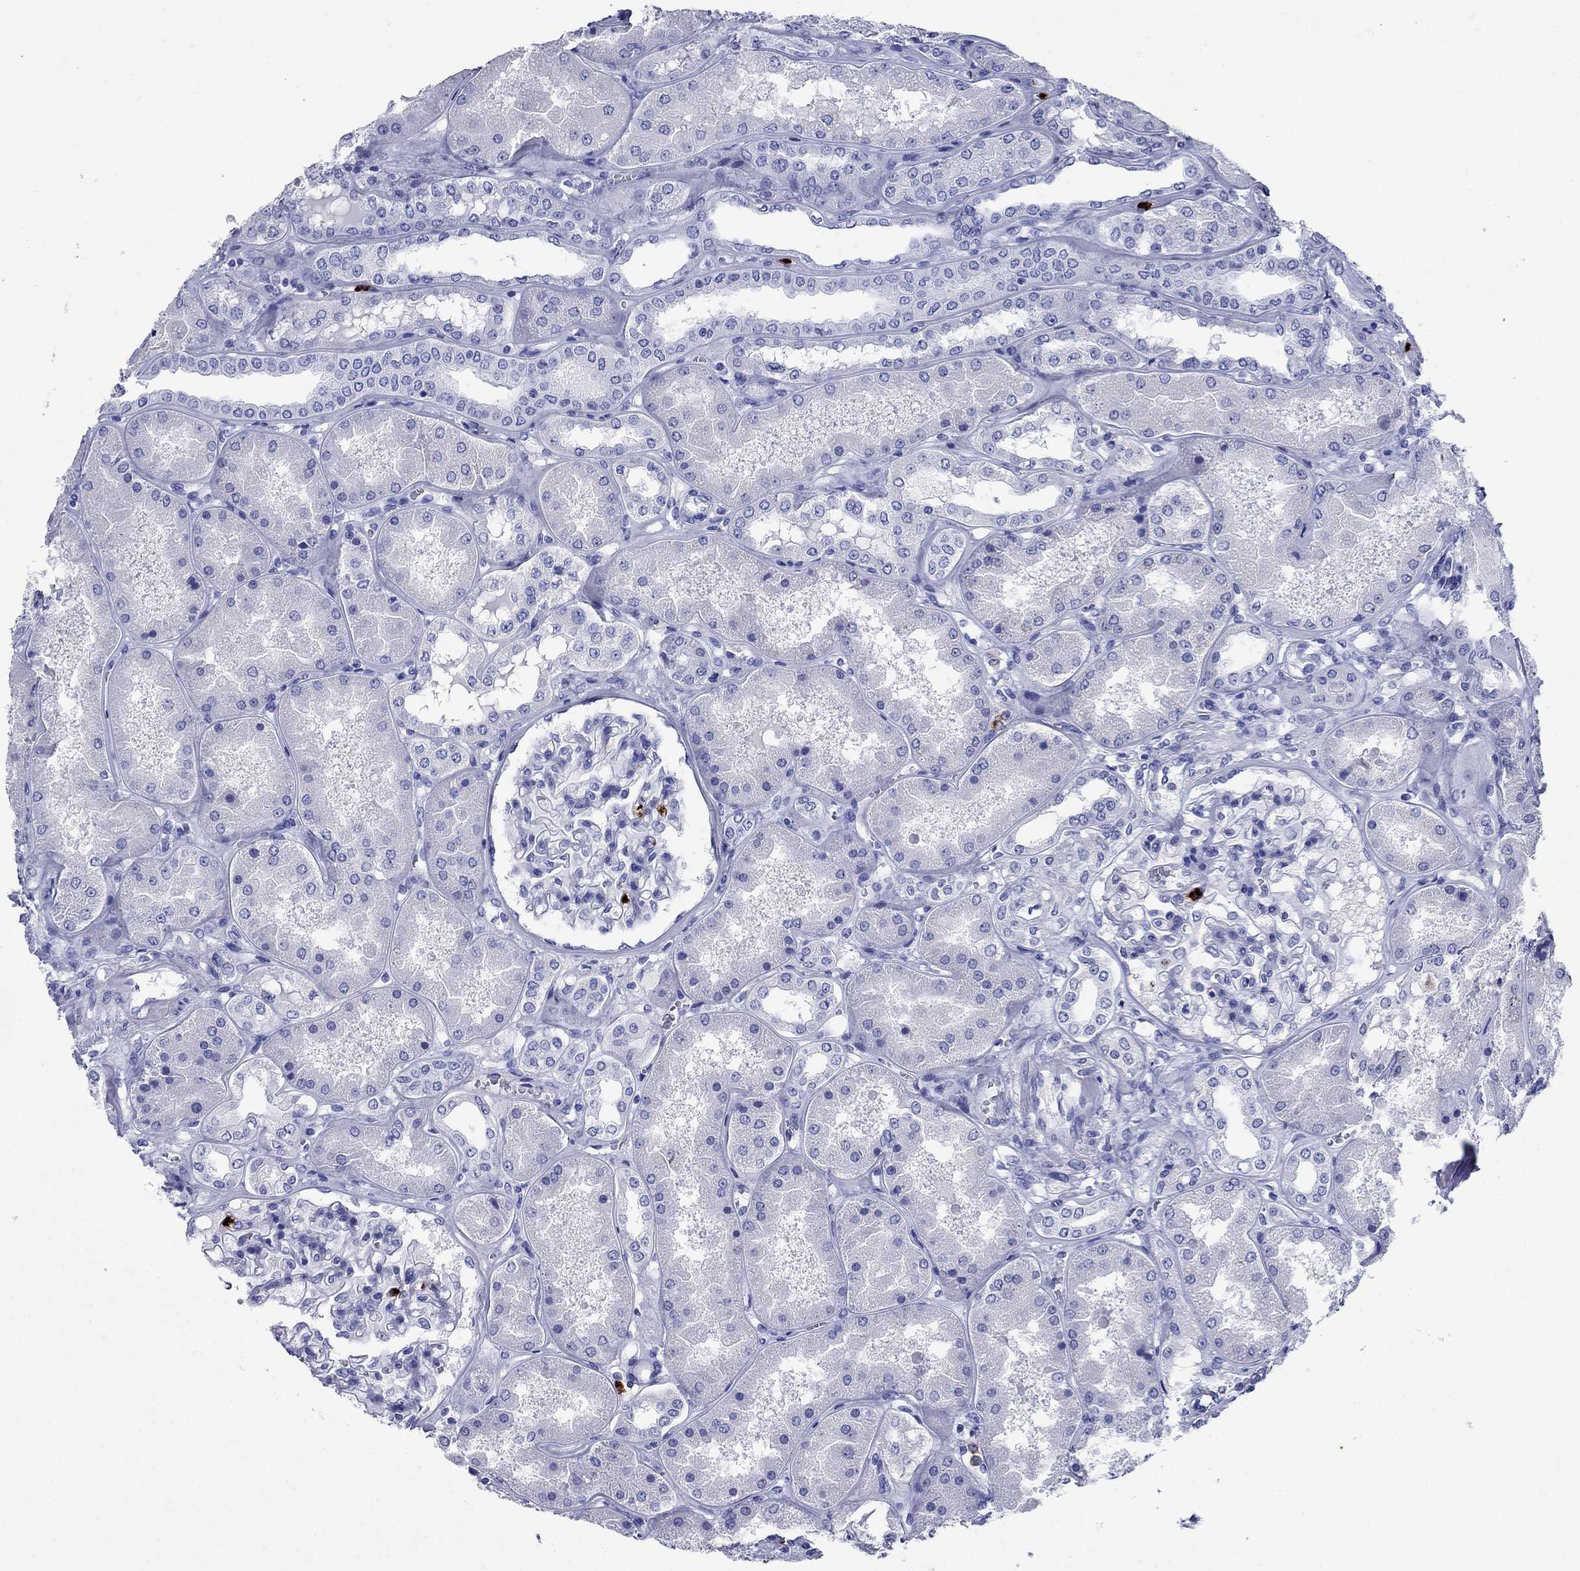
{"staining": {"intensity": "negative", "quantity": "none", "location": "none"}, "tissue": "kidney", "cell_type": "Cells in glomeruli", "image_type": "normal", "snomed": [{"axis": "morphology", "description": "Normal tissue, NOS"}, {"axis": "topography", "description": "Kidney"}], "caption": "Immunohistochemical staining of benign human kidney displays no significant staining in cells in glomeruli.", "gene": "AZU1", "patient": {"sex": "female", "age": 56}}